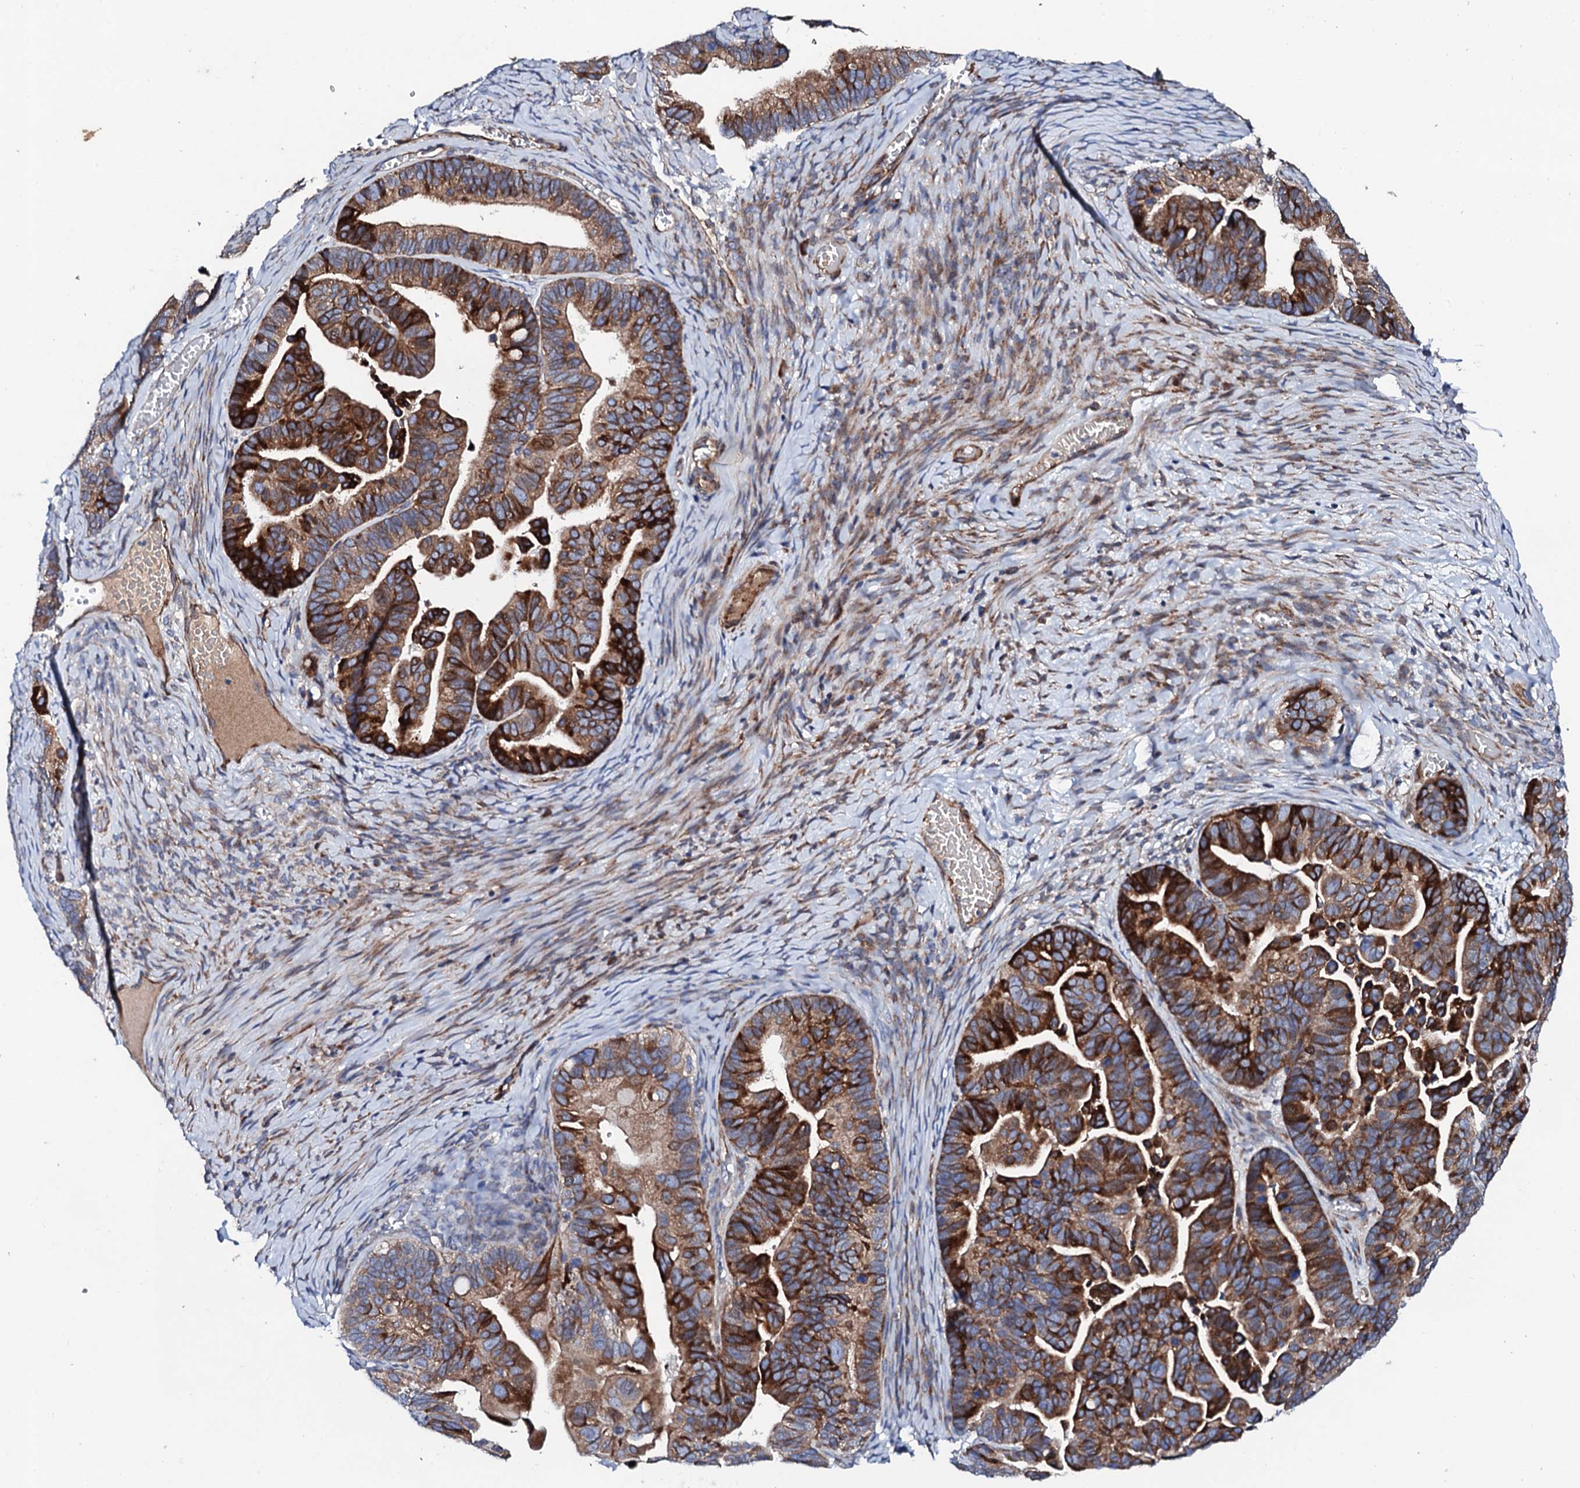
{"staining": {"intensity": "strong", "quantity": "25%-75%", "location": "cytoplasmic/membranous"}, "tissue": "ovarian cancer", "cell_type": "Tumor cells", "image_type": "cancer", "snomed": [{"axis": "morphology", "description": "Cystadenocarcinoma, serous, NOS"}, {"axis": "topography", "description": "Ovary"}], "caption": "Protein positivity by IHC exhibits strong cytoplasmic/membranous staining in about 25%-75% of tumor cells in ovarian cancer.", "gene": "DBX1", "patient": {"sex": "female", "age": 56}}